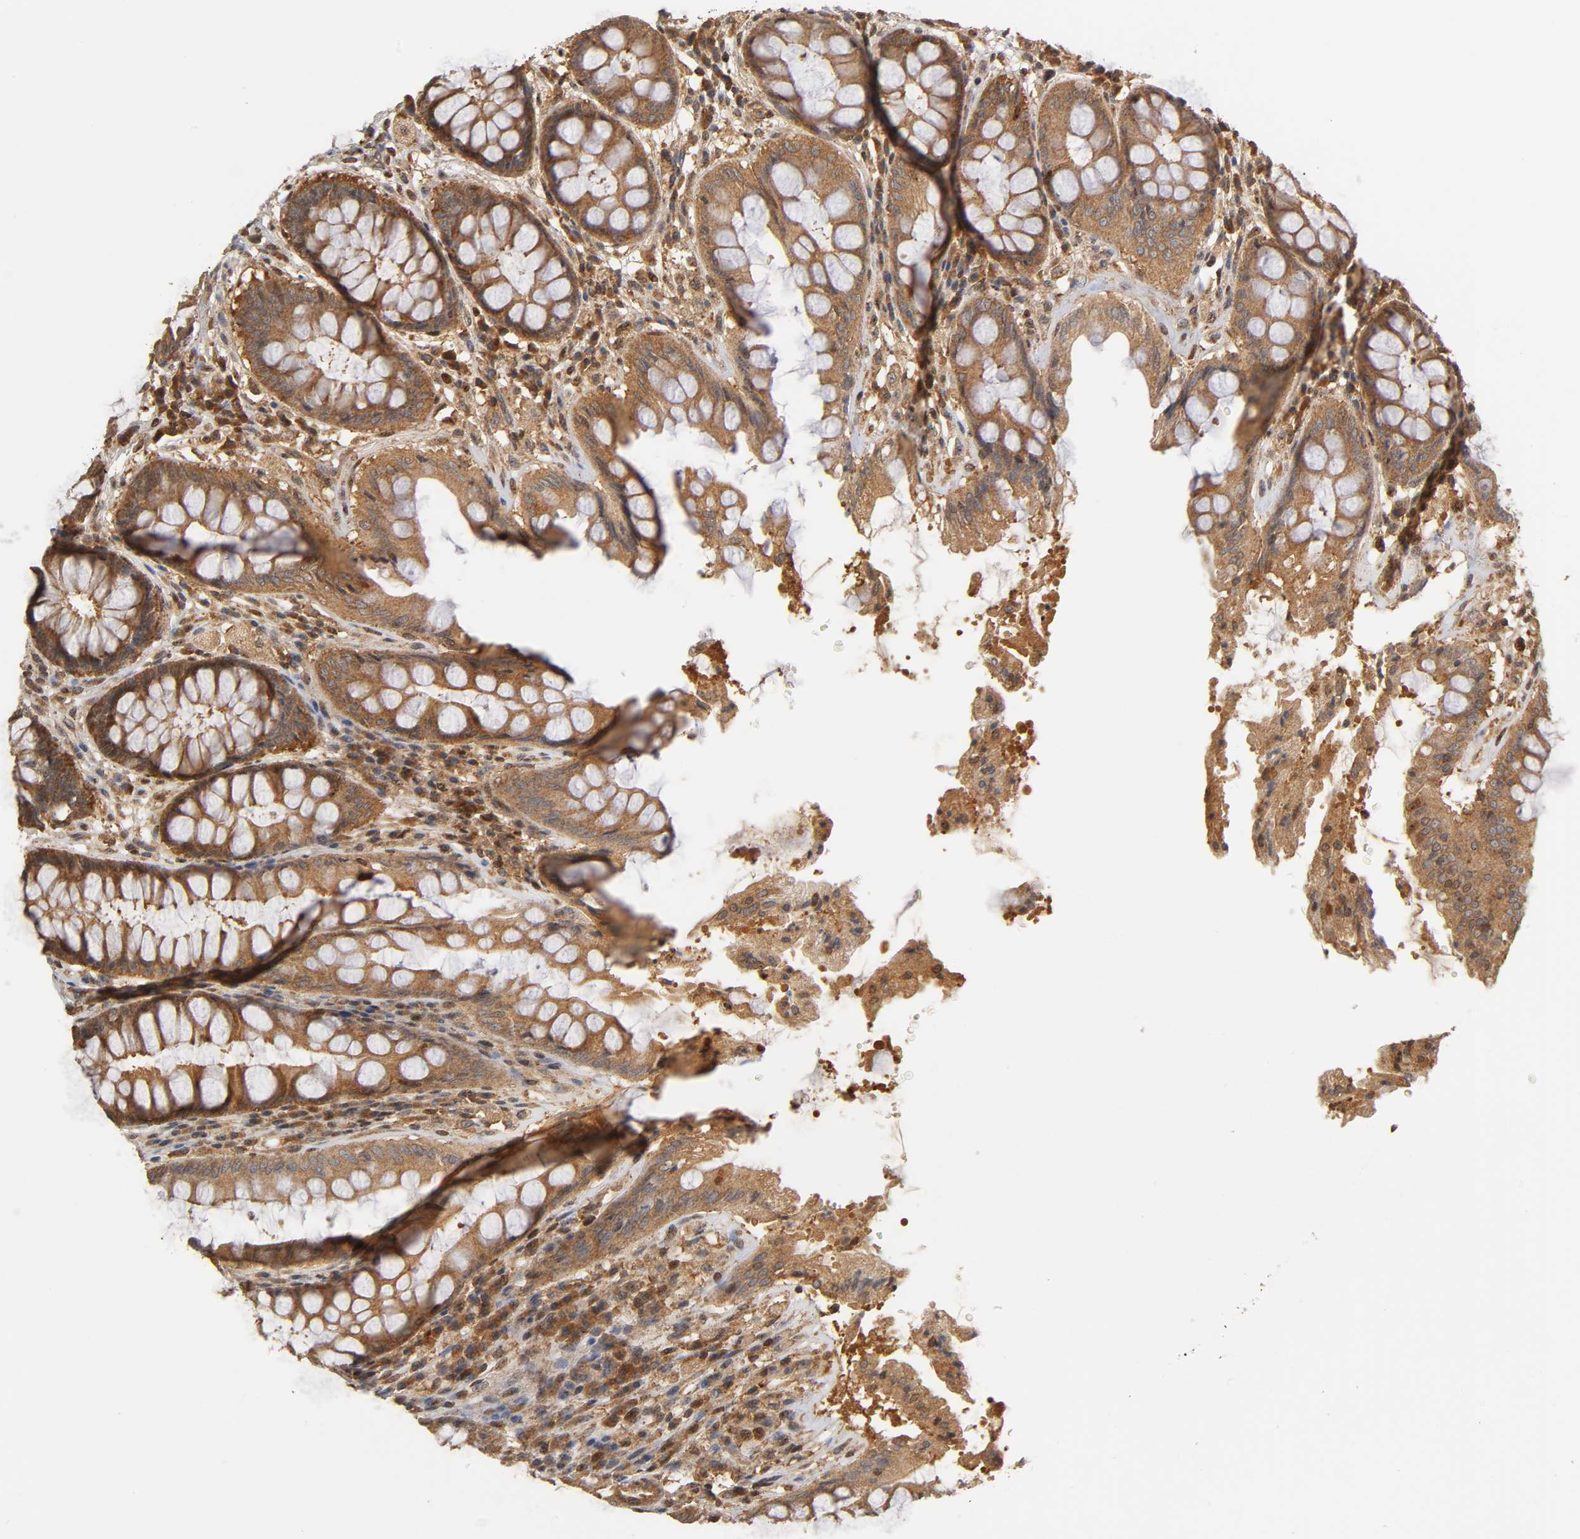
{"staining": {"intensity": "strong", "quantity": ">75%", "location": "cytoplasmic/membranous"}, "tissue": "rectum", "cell_type": "Glandular cells", "image_type": "normal", "snomed": [{"axis": "morphology", "description": "Normal tissue, NOS"}, {"axis": "topography", "description": "Rectum"}], "caption": "Immunohistochemistry (IHC) photomicrograph of unremarkable rectum: human rectum stained using immunohistochemistry (IHC) shows high levels of strong protein expression localized specifically in the cytoplasmic/membranous of glandular cells, appearing as a cytoplasmic/membranous brown color.", "gene": "PAFAH1B1", "patient": {"sex": "female", "age": 46}}